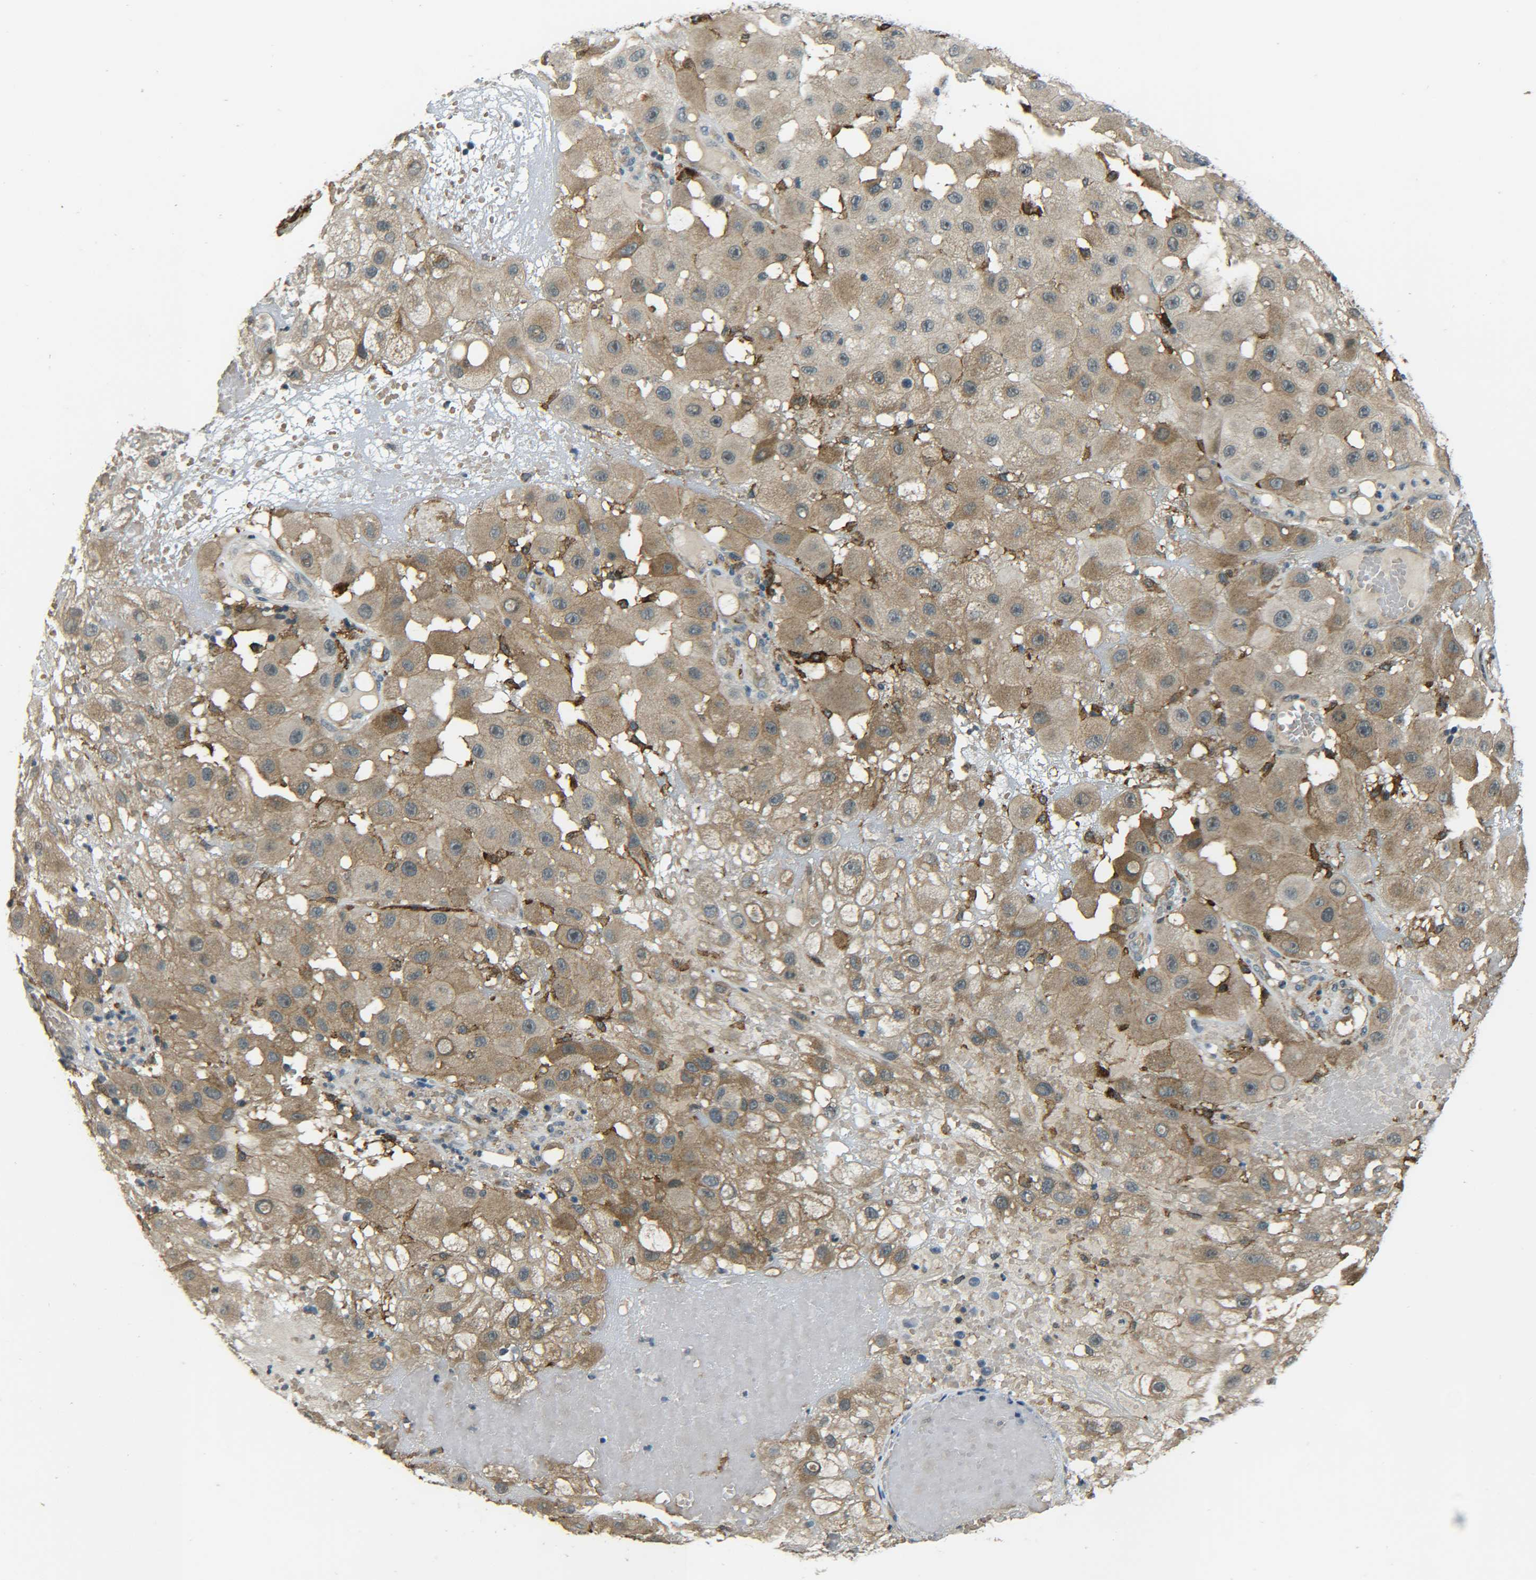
{"staining": {"intensity": "moderate", "quantity": "25%-75%", "location": "cytoplasmic/membranous"}, "tissue": "melanoma", "cell_type": "Tumor cells", "image_type": "cancer", "snomed": [{"axis": "morphology", "description": "Malignant melanoma, NOS"}, {"axis": "topography", "description": "Skin"}], "caption": "Protein expression analysis of malignant melanoma exhibits moderate cytoplasmic/membranous expression in about 25%-75% of tumor cells.", "gene": "DAB2", "patient": {"sex": "female", "age": 81}}